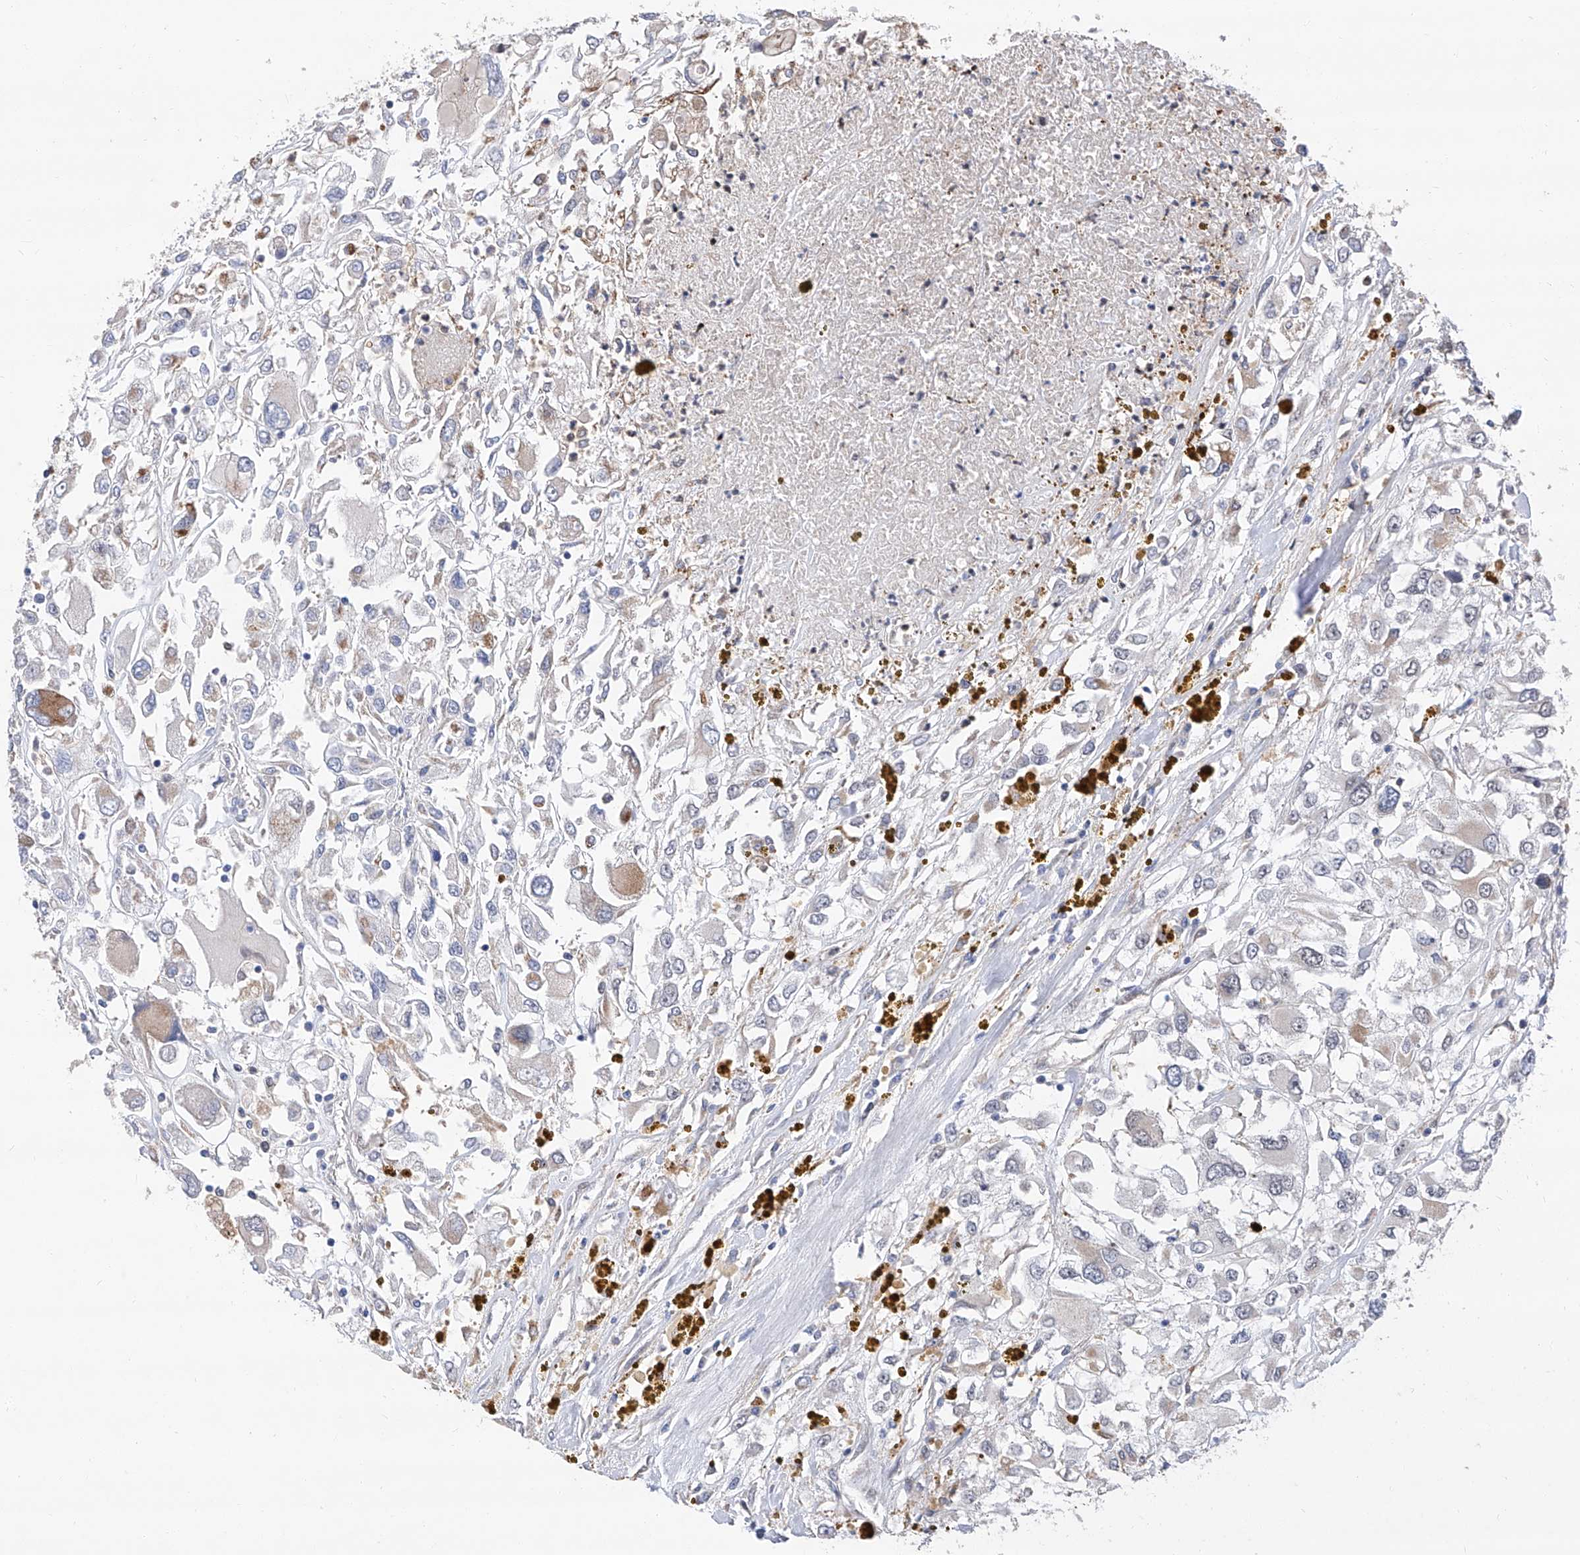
{"staining": {"intensity": "weak", "quantity": "<25%", "location": "cytoplasmic/membranous"}, "tissue": "renal cancer", "cell_type": "Tumor cells", "image_type": "cancer", "snomed": [{"axis": "morphology", "description": "Adenocarcinoma, NOS"}, {"axis": "topography", "description": "Kidney"}], "caption": "Immunohistochemistry of renal adenocarcinoma shows no staining in tumor cells. The staining was performed using DAB to visualize the protein expression in brown, while the nuclei were stained in blue with hematoxylin (Magnification: 20x).", "gene": "FARP2", "patient": {"sex": "female", "age": 52}}